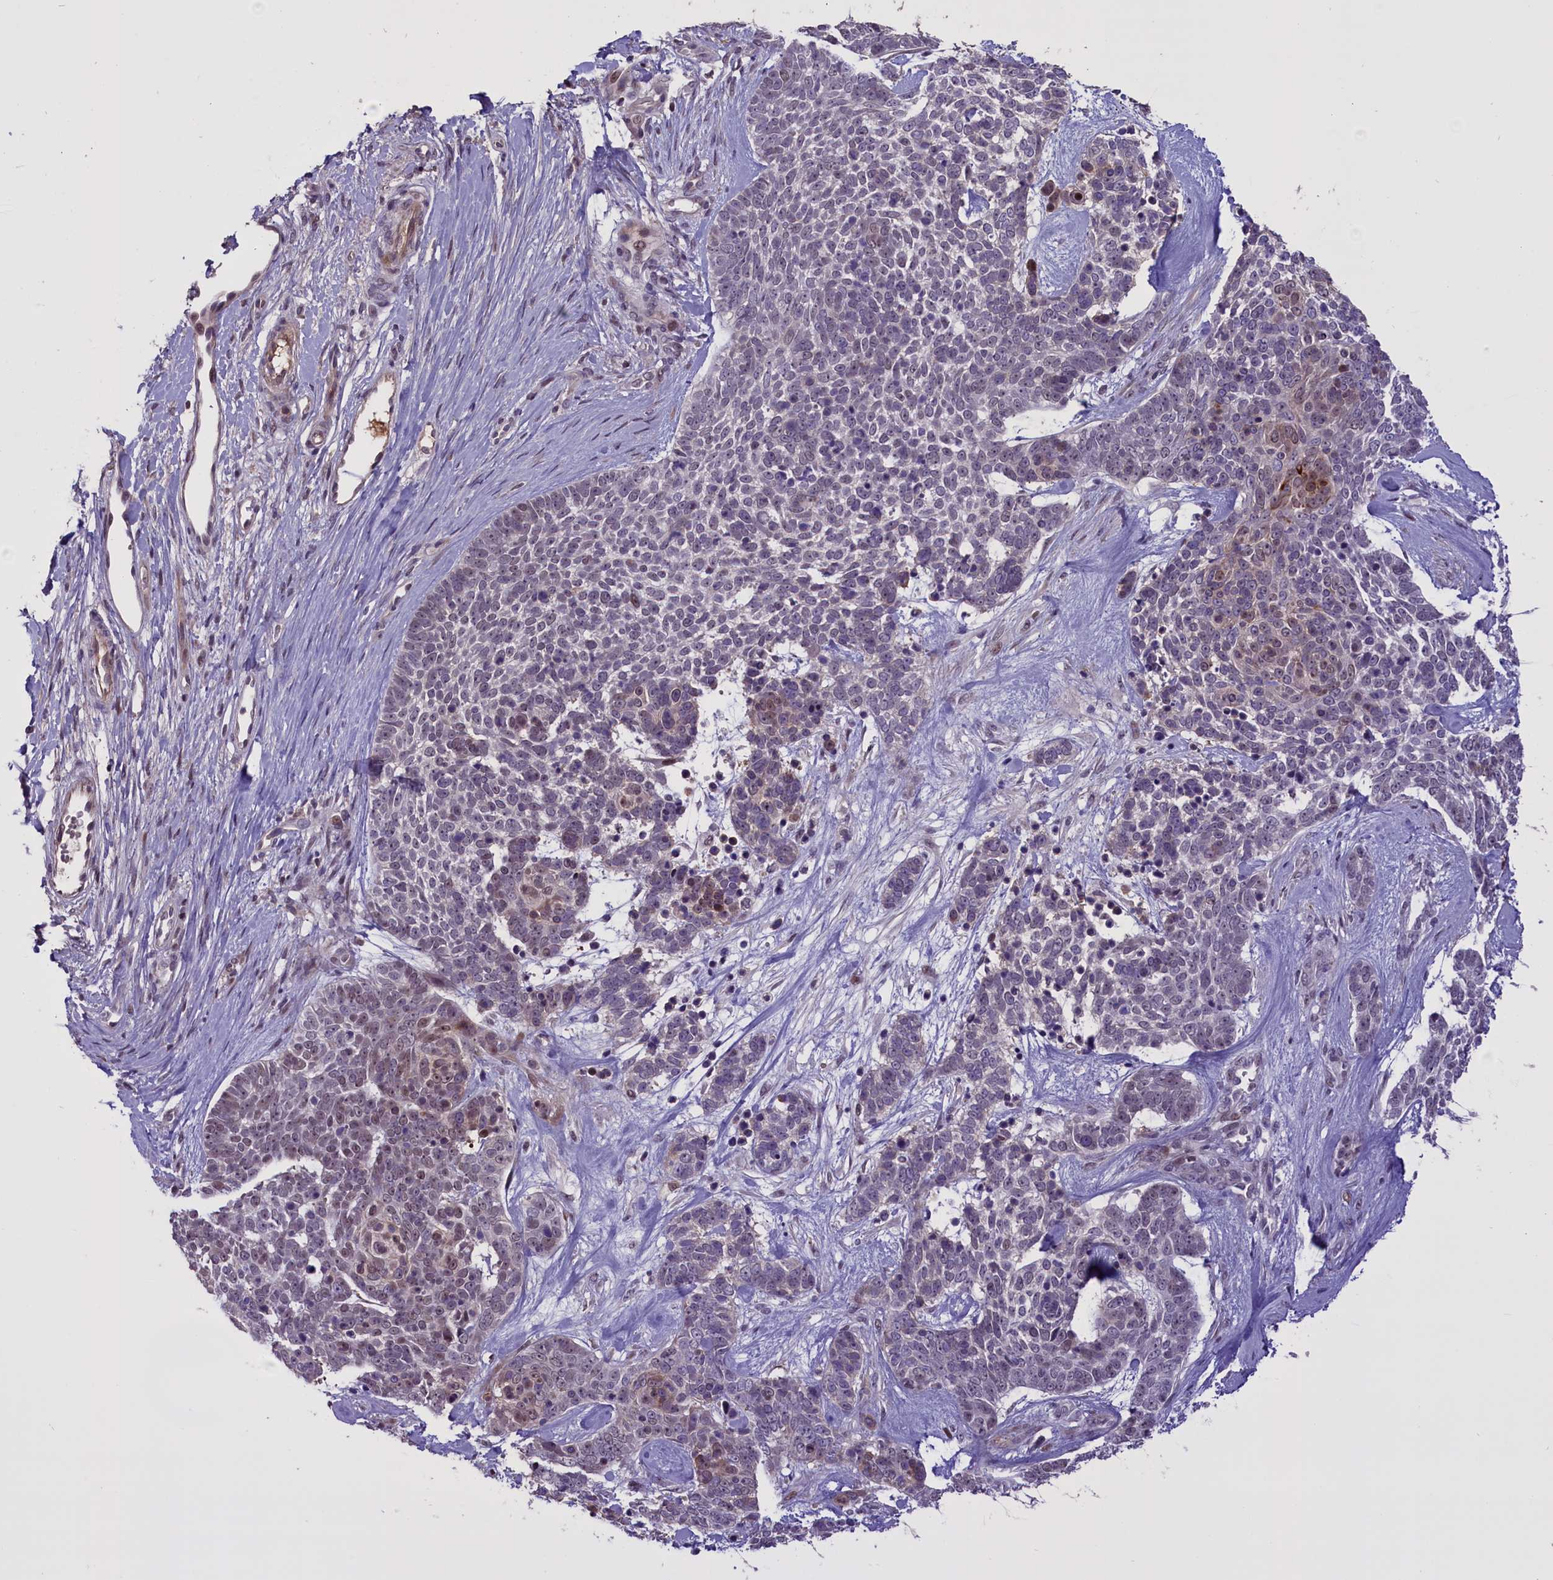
{"staining": {"intensity": "weak", "quantity": "<25%", "location": "nuclear"}, "tissue": "skin cancer", "cell_type": "Tumor cells", "image_type": "cancer", "snomed": [{"axis": "morphology", "description": "Basal cell carcinoma"}, {"axis": "topography", "description": "Skin"}], "caption": "DAB (3,3'-diaminobenzidine) immunohistochemical staining of human skin basal cell carcinoma shows no significant positivity in tumor cells. (Brightfield microscopy of DAB (3,3'-diaminobenzidine) IHC at high magnification).", "gene": "ENHO", "patient": {"sex": "female", "age": 81}}